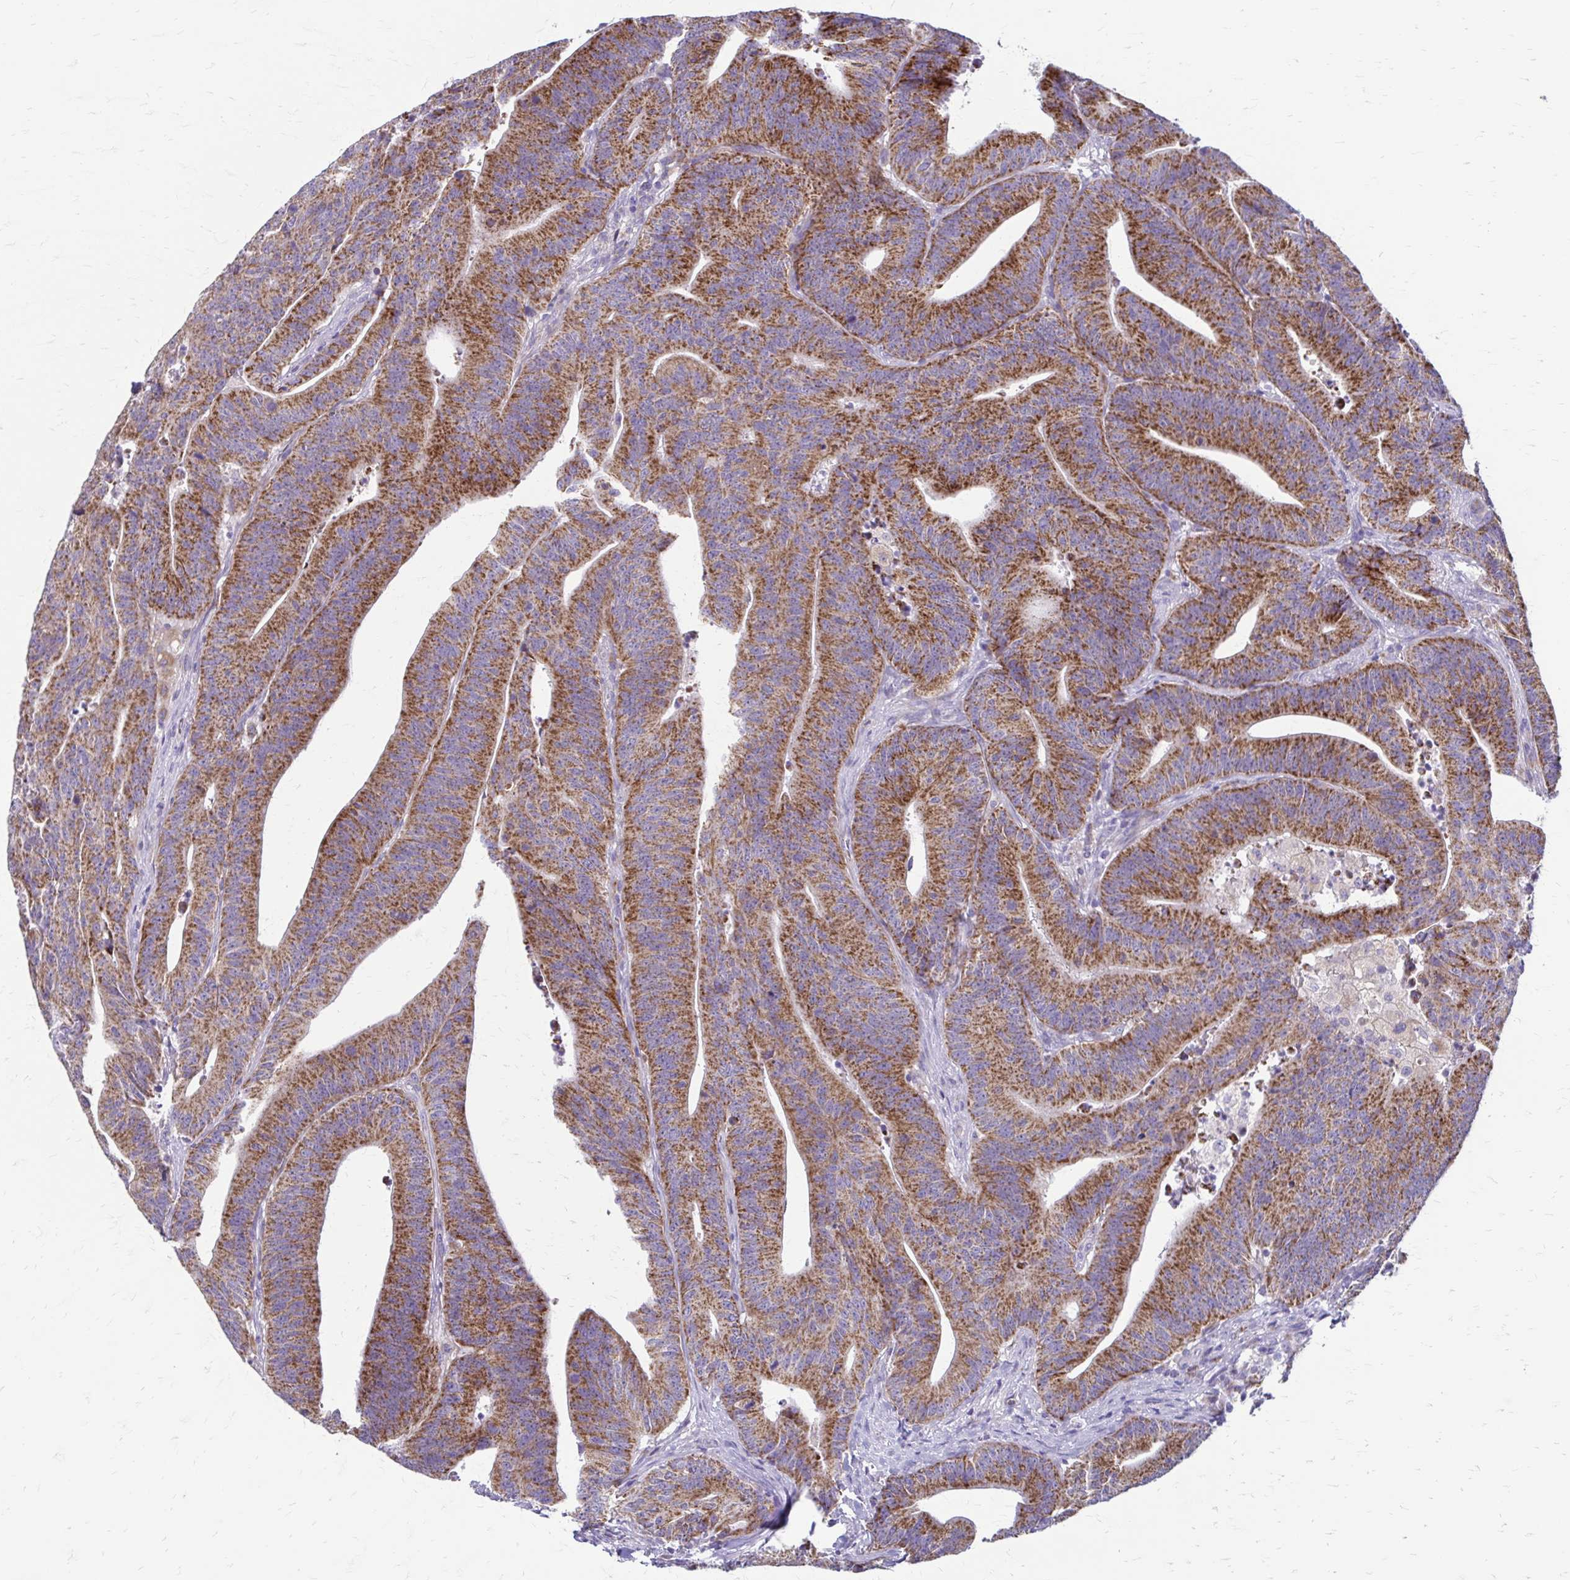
{"staining": {"intensity": "strong", "quantity": ">75%", "location": "cytoplasmic/membranous"}, "tissue": "colorectal cancer", "cell_type": "Tumor cells", "image_type": "cancer", "snomed": [{"axis": "morphology", "description": "Adenocarcinoma, NOS"}, {"axis": "topography", "description": "Colon"}], "caption": "This image reveals colorectal cancer stained with IHC to label a protein in brown. The cytoplasmic/membranous of tumor cells show strong positivity for the protein. Nuclei are counter-stained blue.", "gene": "SAMD13", "patient": {"sex": "female", "age": 78}}